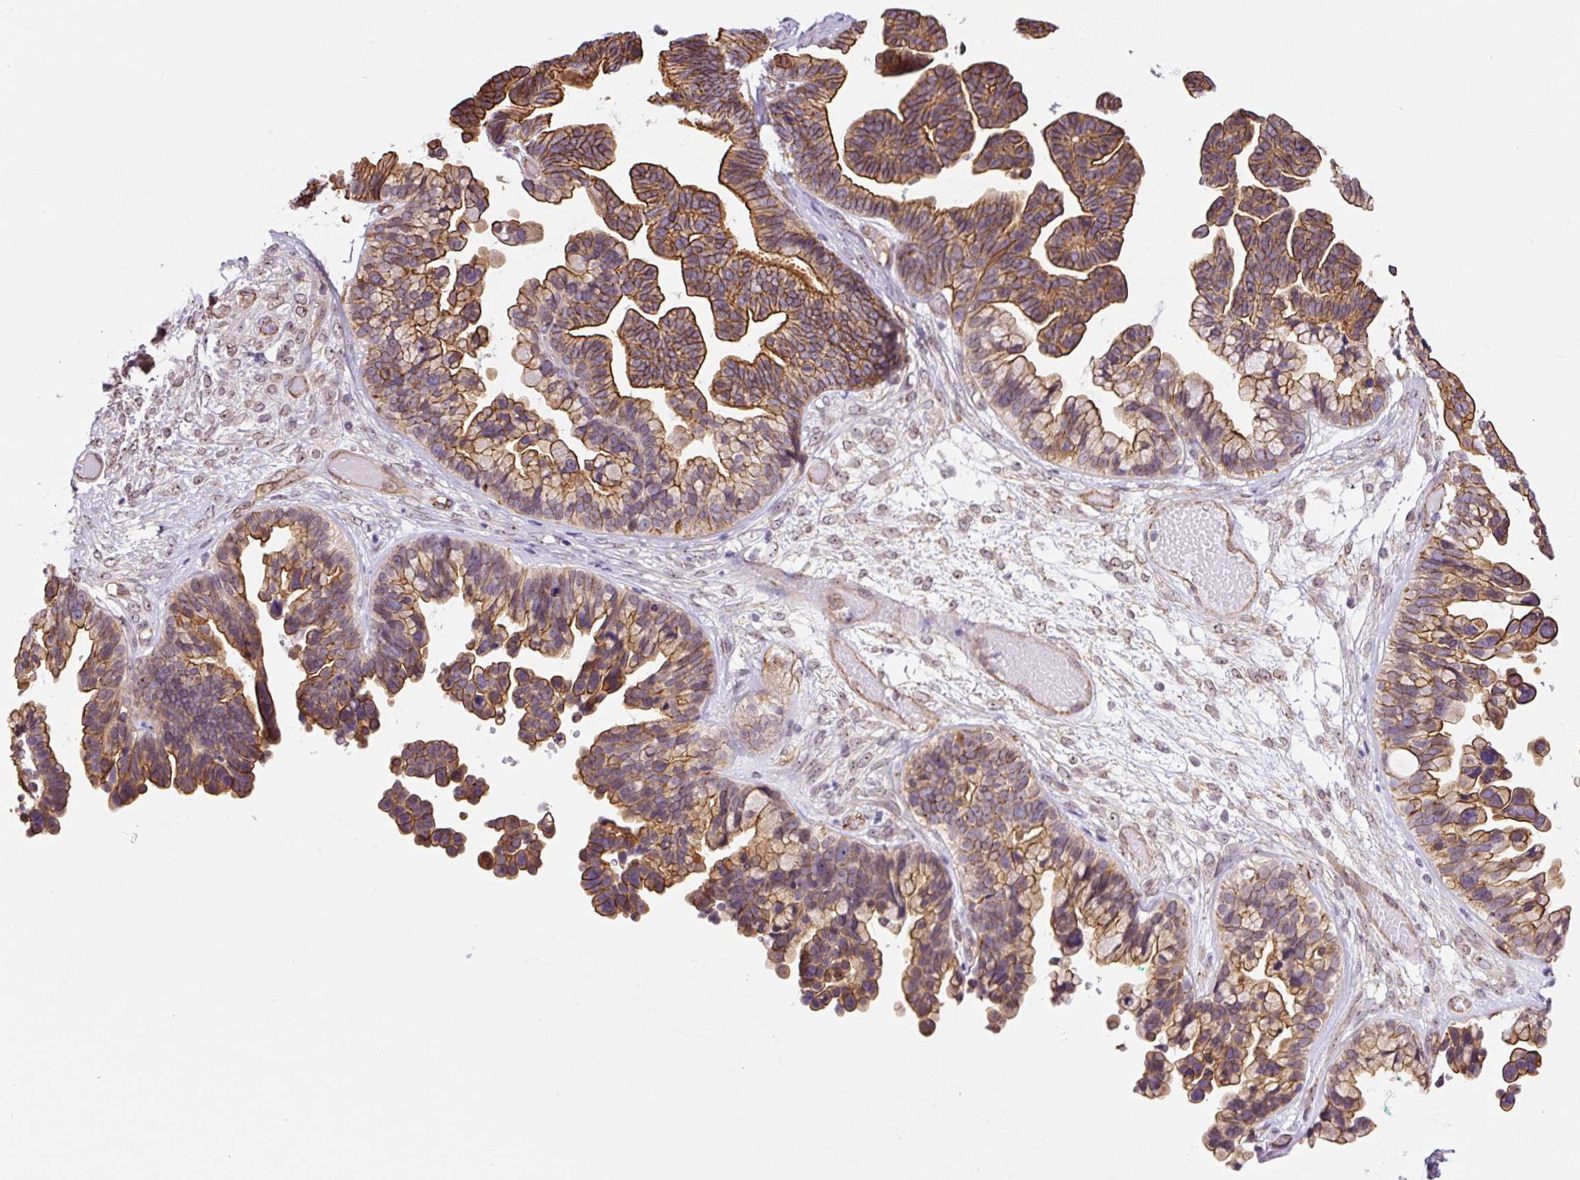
{"staining": {"intensity": "moderate", "quantity": ">75%", "location": "cytoplasmic/membranous"}, "tissue": "ovarian cancer", "cell_type": "Tumor cells", "image_type": "cancer", "snomed": [{"axis": "morphology", "description": "Cystadenocarcinoma, serous, NOS"}, {"axis": "topography", "description": "Ovary"}], "caption": "Brown immunohistochemical staining in ovarian cancer displays moderate cytoplasmic/membranous positivity in approximately >75% of tumor cells.", "gene": "MYO5C", "patient": {"sex": "female", "age": 56}}